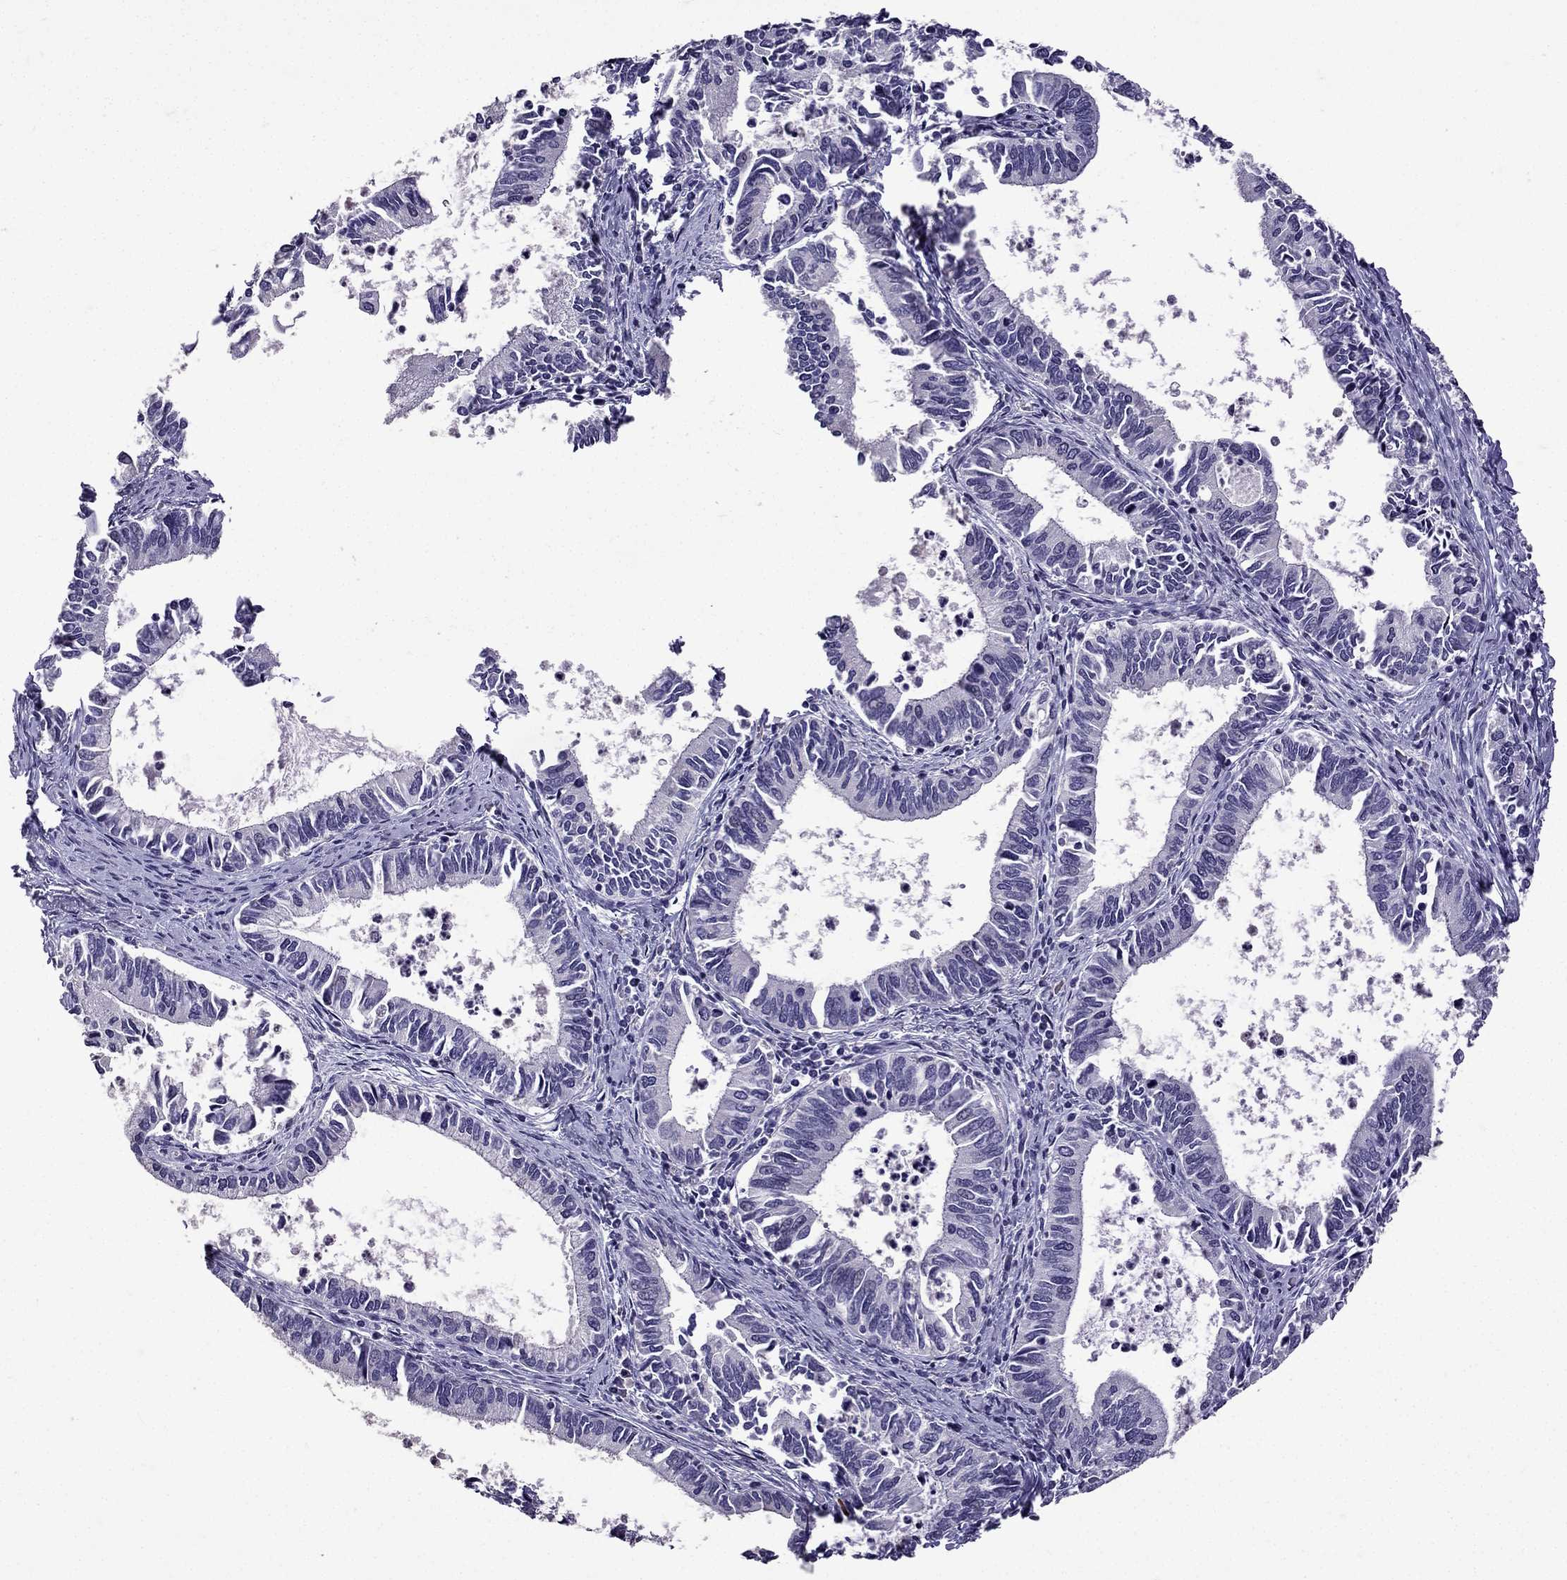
{"staining": {"intensity": "negative", "quantity": "none", "location": "none"}, "tissue": "cervical cancer", "cell_type": "Tumor cells", "image_type": "cancer", "snomed": [{"axis": "morphology", "description": "Adenocarcinoma, NOS"}, {"axis": "topography", "description": "Cervix"}], "caption": "DAB immunohistochemical staining of human cervical adenocarcinoma exhibits no significant expression in tumor cells.", "gene": "TTN", "patient": {"sex": "female", "age": 42}}